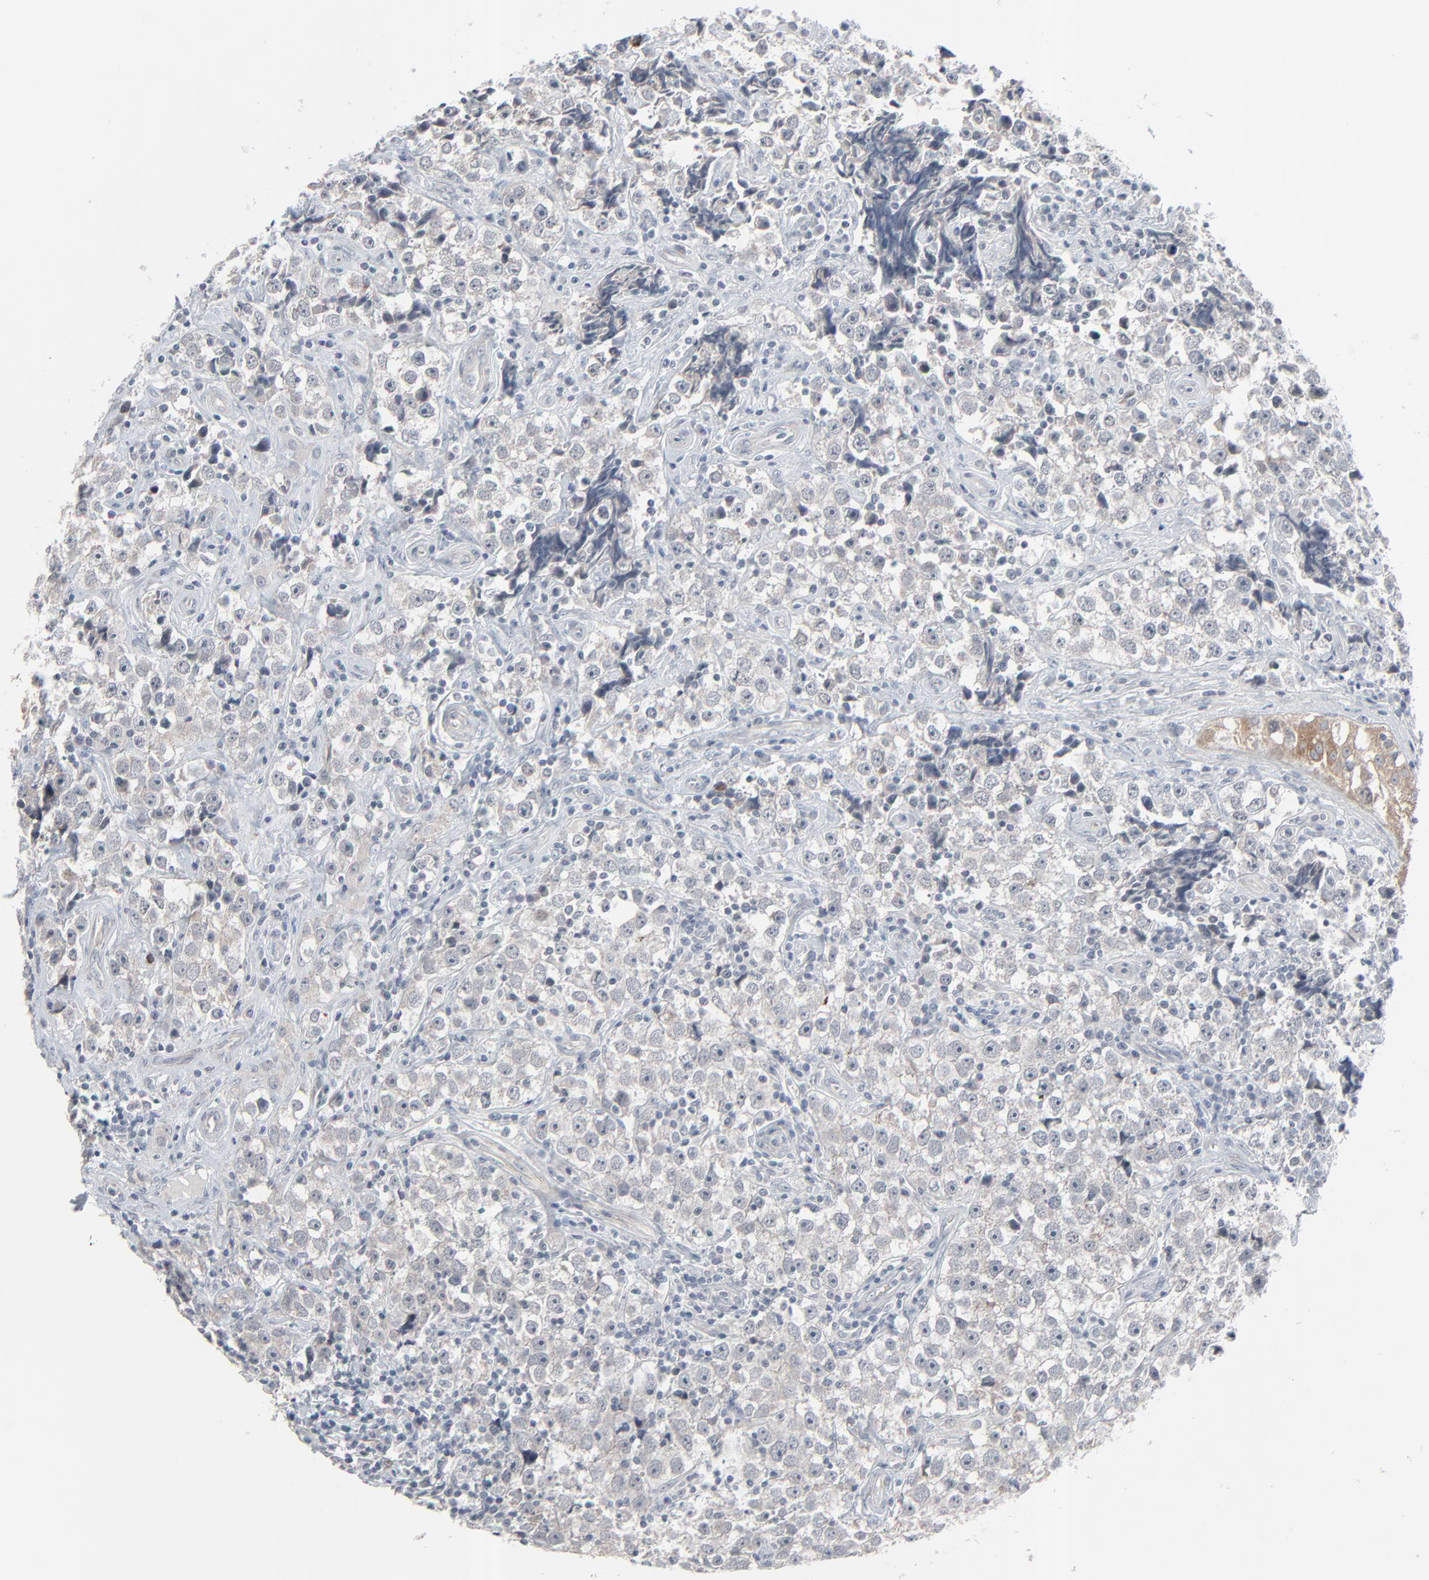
{"staining": {"intensity": "negative", "quantity": "none", "location": "none"}, "tissue": "testis cancer", "cell_type": "Tumor cells", "image_type": "cancer", "snomed": [{"axis": "morphology", "description": "Seminoma, NOS"}, {"axis": "topography", "description": "Testis"}], "caption": "The immunohistochemistry image has no significant positivity in tumor cells of testis seminoma tissue.", "gene": "NEUROD1", "patient": {"sex": "male", "age": 32}}